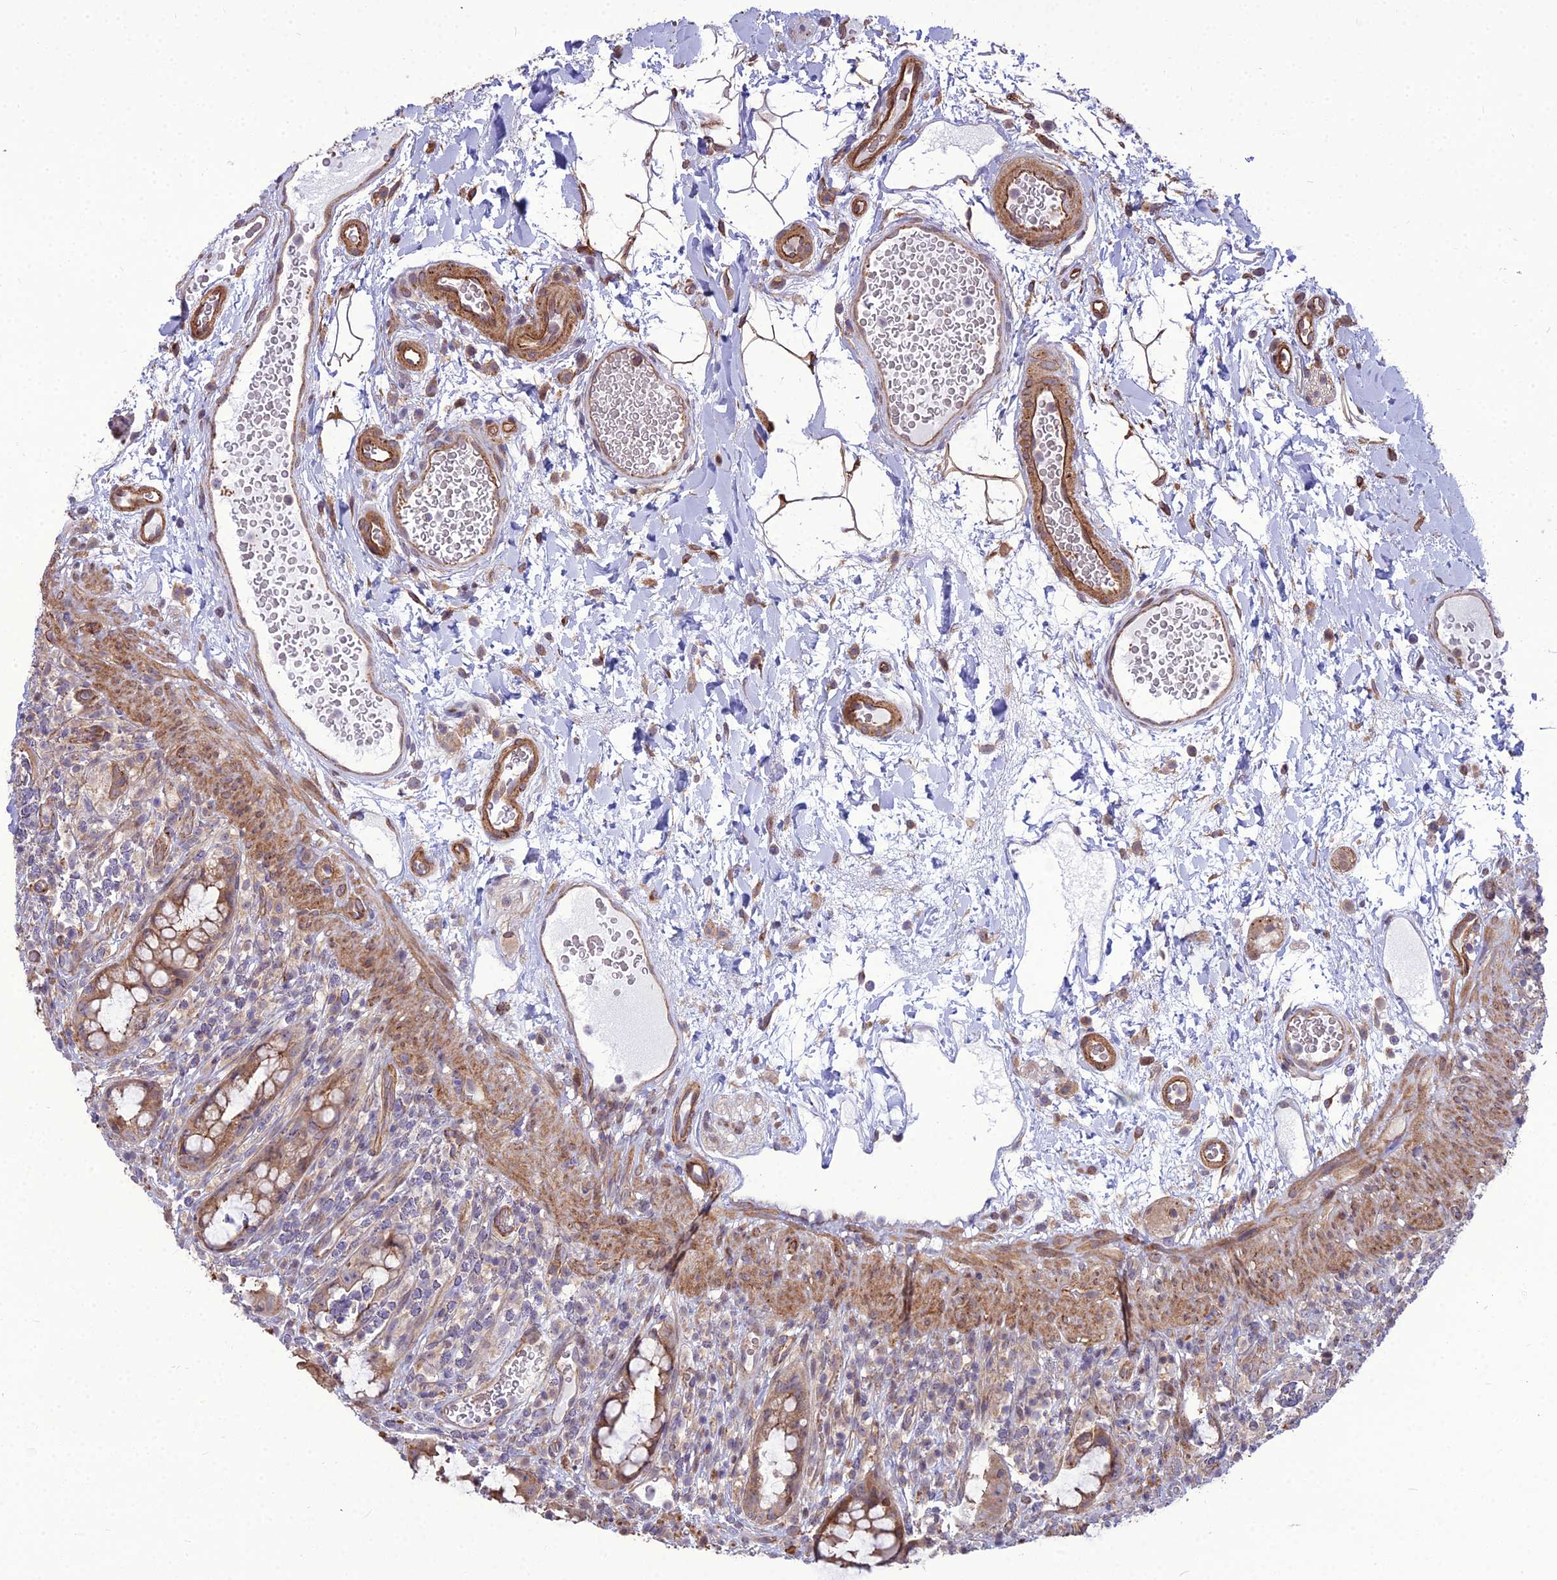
{"staining": {"intensity": "moderate", "quantity": ">75%", "location": "cytoplasmic/membranous"}, "tissue": "rectum", "cell_type": "Glandular cells", "image_type": "normal", "snomed": [{"axis": "morphology", "description": "Normal tissue, NOS"}, {"axis": "topography", "description": "Rectum"}], "caption": "Immunohistochemical staining of unremarkable human rectum reveals moderate cytoplasmic/membranous protein positivity in approximately >75% of glandular cells.", "gene": "TSPYL2", "patient": {"sex": "female", "age": 57}}